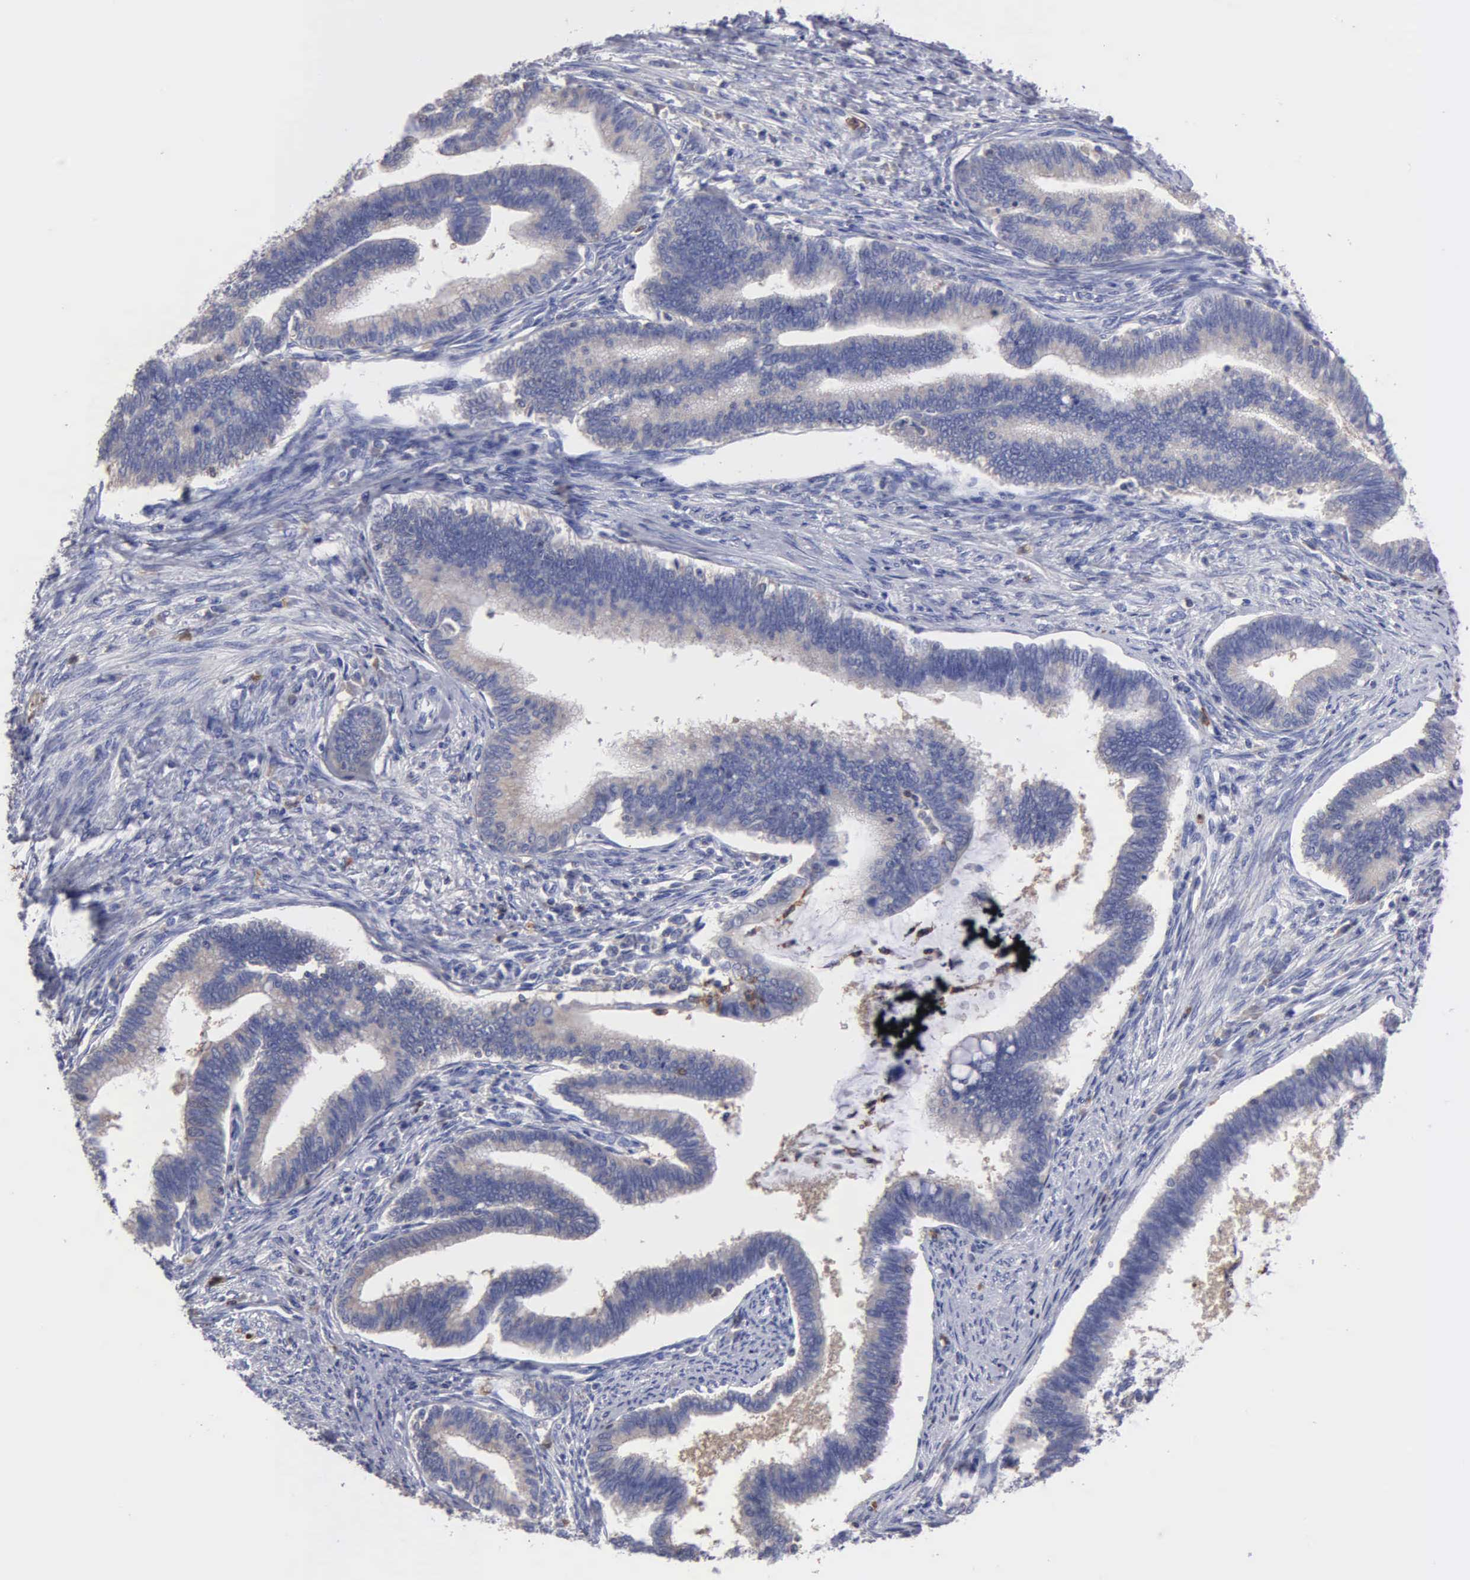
{"staining": {"intensity": "weak", "quantity": "25%-75%", "location": "cytoplasmic/membranous"}, "tissue": "cervical cancer", "cell_type": "Tumor cells", "image_type": "cancer", "snomed": [{"axis": "morphology", "description": "Adenocarcinoma, NOS"}, {"axis": "topography", "description": "Cervix"}], "caption": "Protein staining demonstrates weak cytoplasmic/membranous staining in approximately 25%-75% of tumor cells in adenocarcinoma (cervical). (DAB IHC with brightfield microscopy, high magnification).", "gene": "G6PD", "patient": {"sex": "female", "age": 36}}